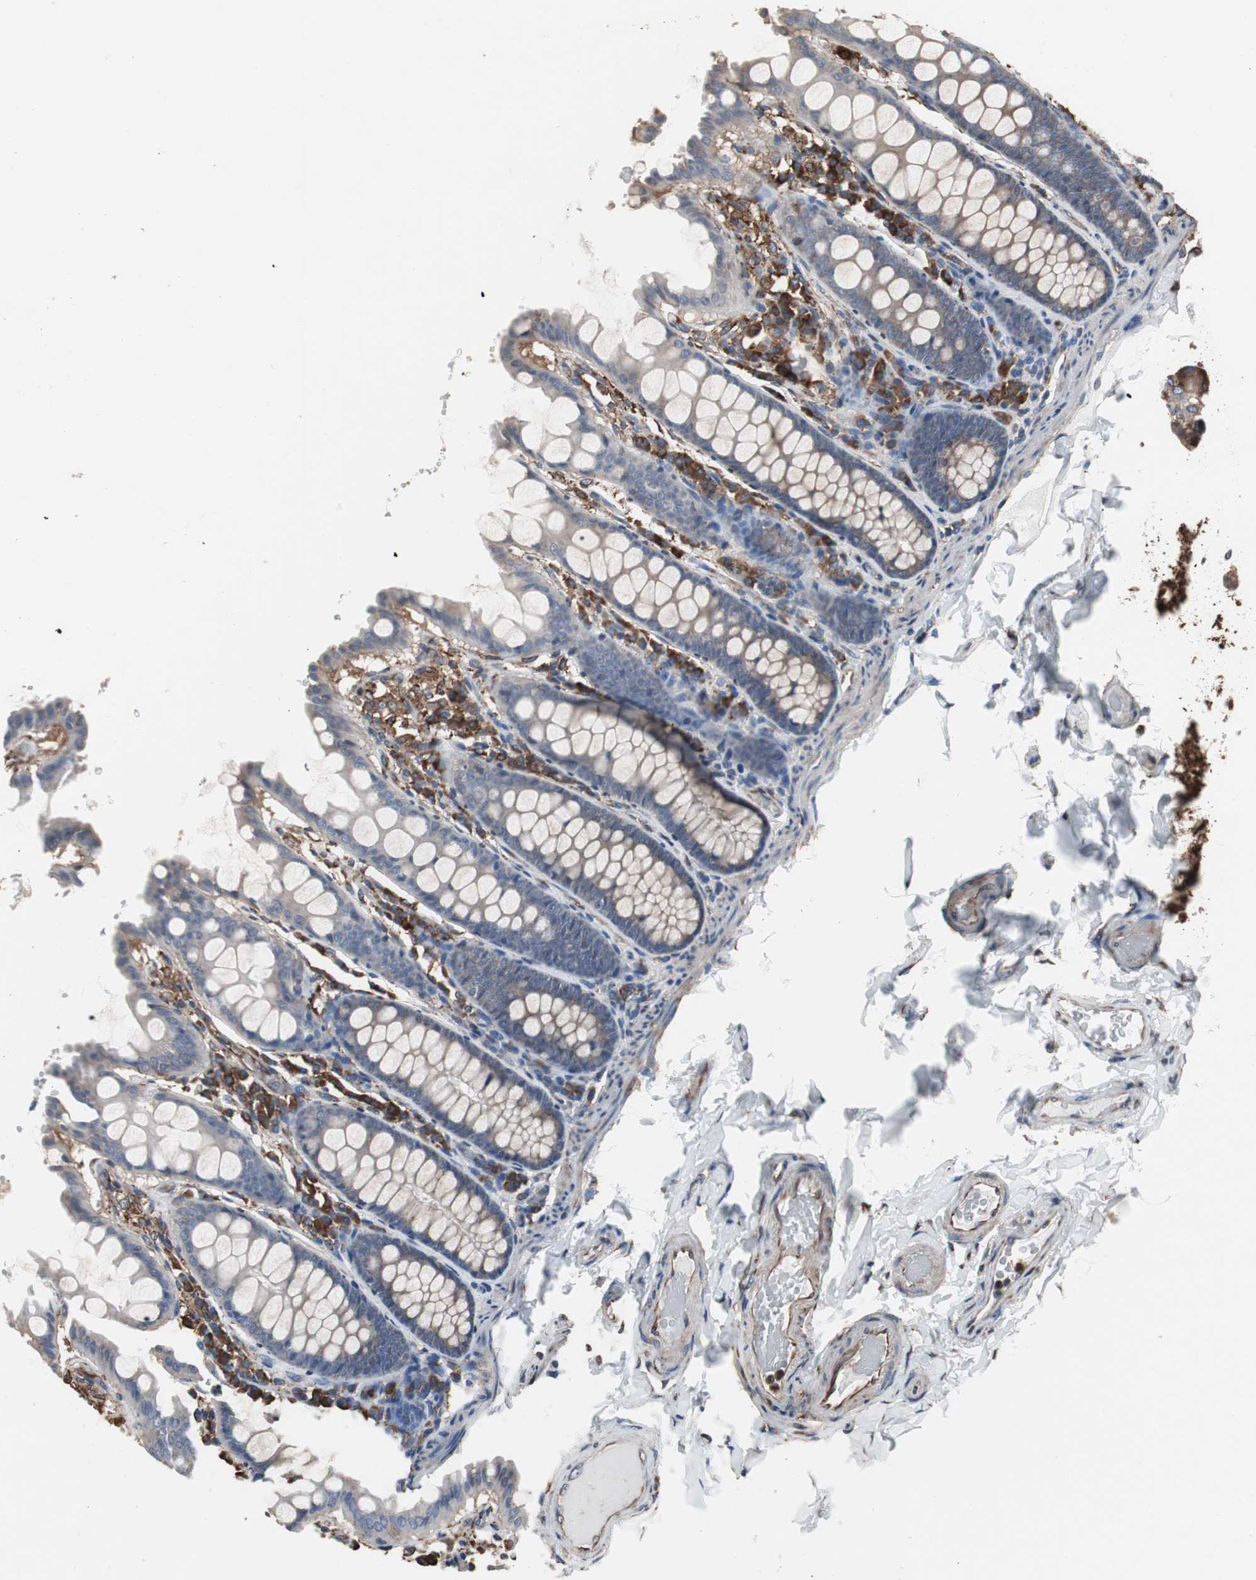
{"staining": {"intensity": "moderate", "quantity": ">75%", "location": "cytoplasmic/membranous"}, "tissue": "colon", "cell_type": "Endothelial cells", "image_type": "normal", "snomed": [{"axis": "morphology", "description": "Normal tissue, NOS"}, {"axis": "topography", "description": "Colon"}], "caption": "IHC of benign colon displays medium levels of moderate cytoplasmic/membranous staining in approximately >75% of endothelial cells. The staining was performed using DAB to visualize the protein expression in brown, while the nuclei were stained in blue with hematoxylin (Magnification: 20x).", "gene": "CALU", "patient": {"sex": "female", "age": 61}}